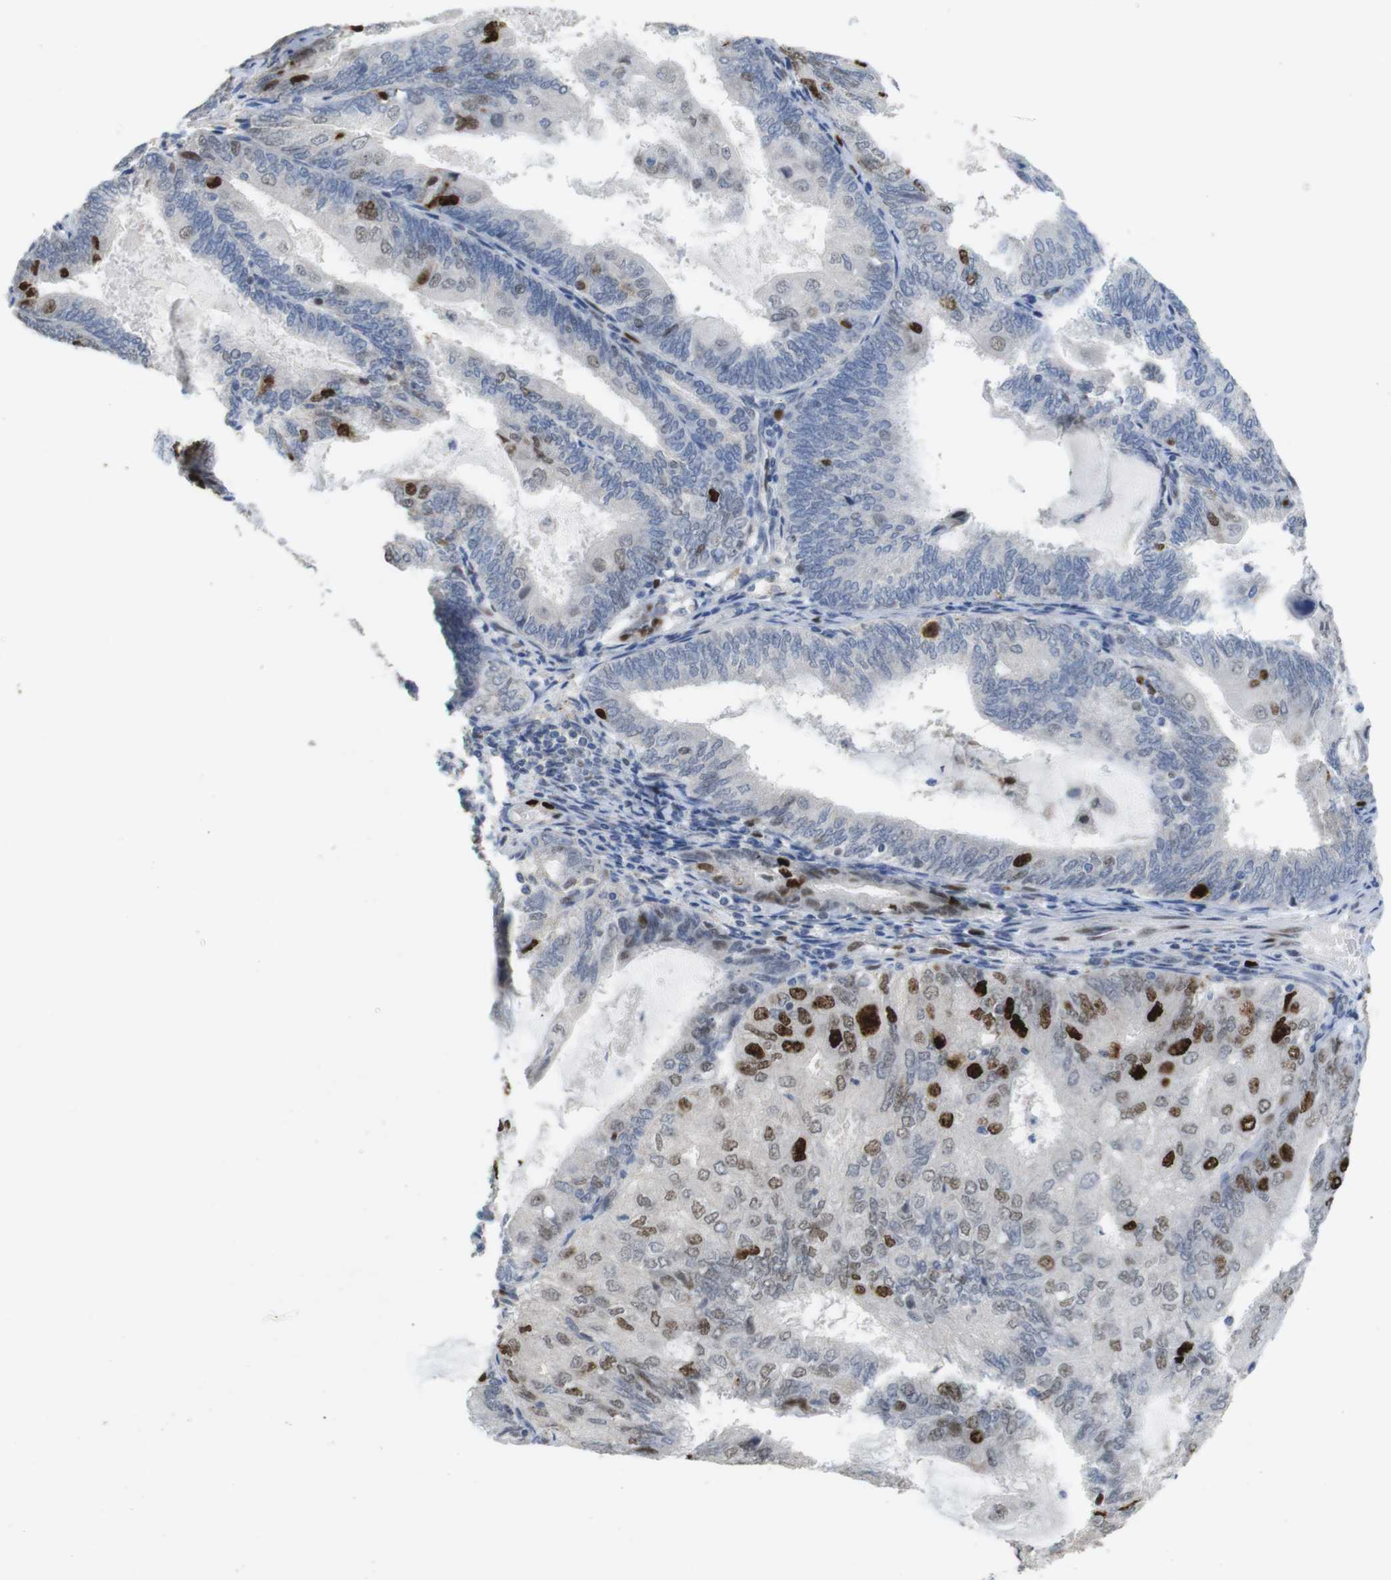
{"staining": {"intensity": "strong", "quantity": "<25%", "location": "nuclear"}, "tissue": "endometrial cancer", "cell_type": "Tumor cells", "image_type": "cancer", "snomed": [{"axis": "morphology", "description": "Adenocarcinoma, NOS"}, {"axis": "topography", "description": "Endometrium"}], "caption": "Endometrial cancer stained with IHC exhibits strong nuclear positivity in about <25% of tumor cells.", "gene": "KPNA2", "patient": {"sex": "female", "age": 81}}